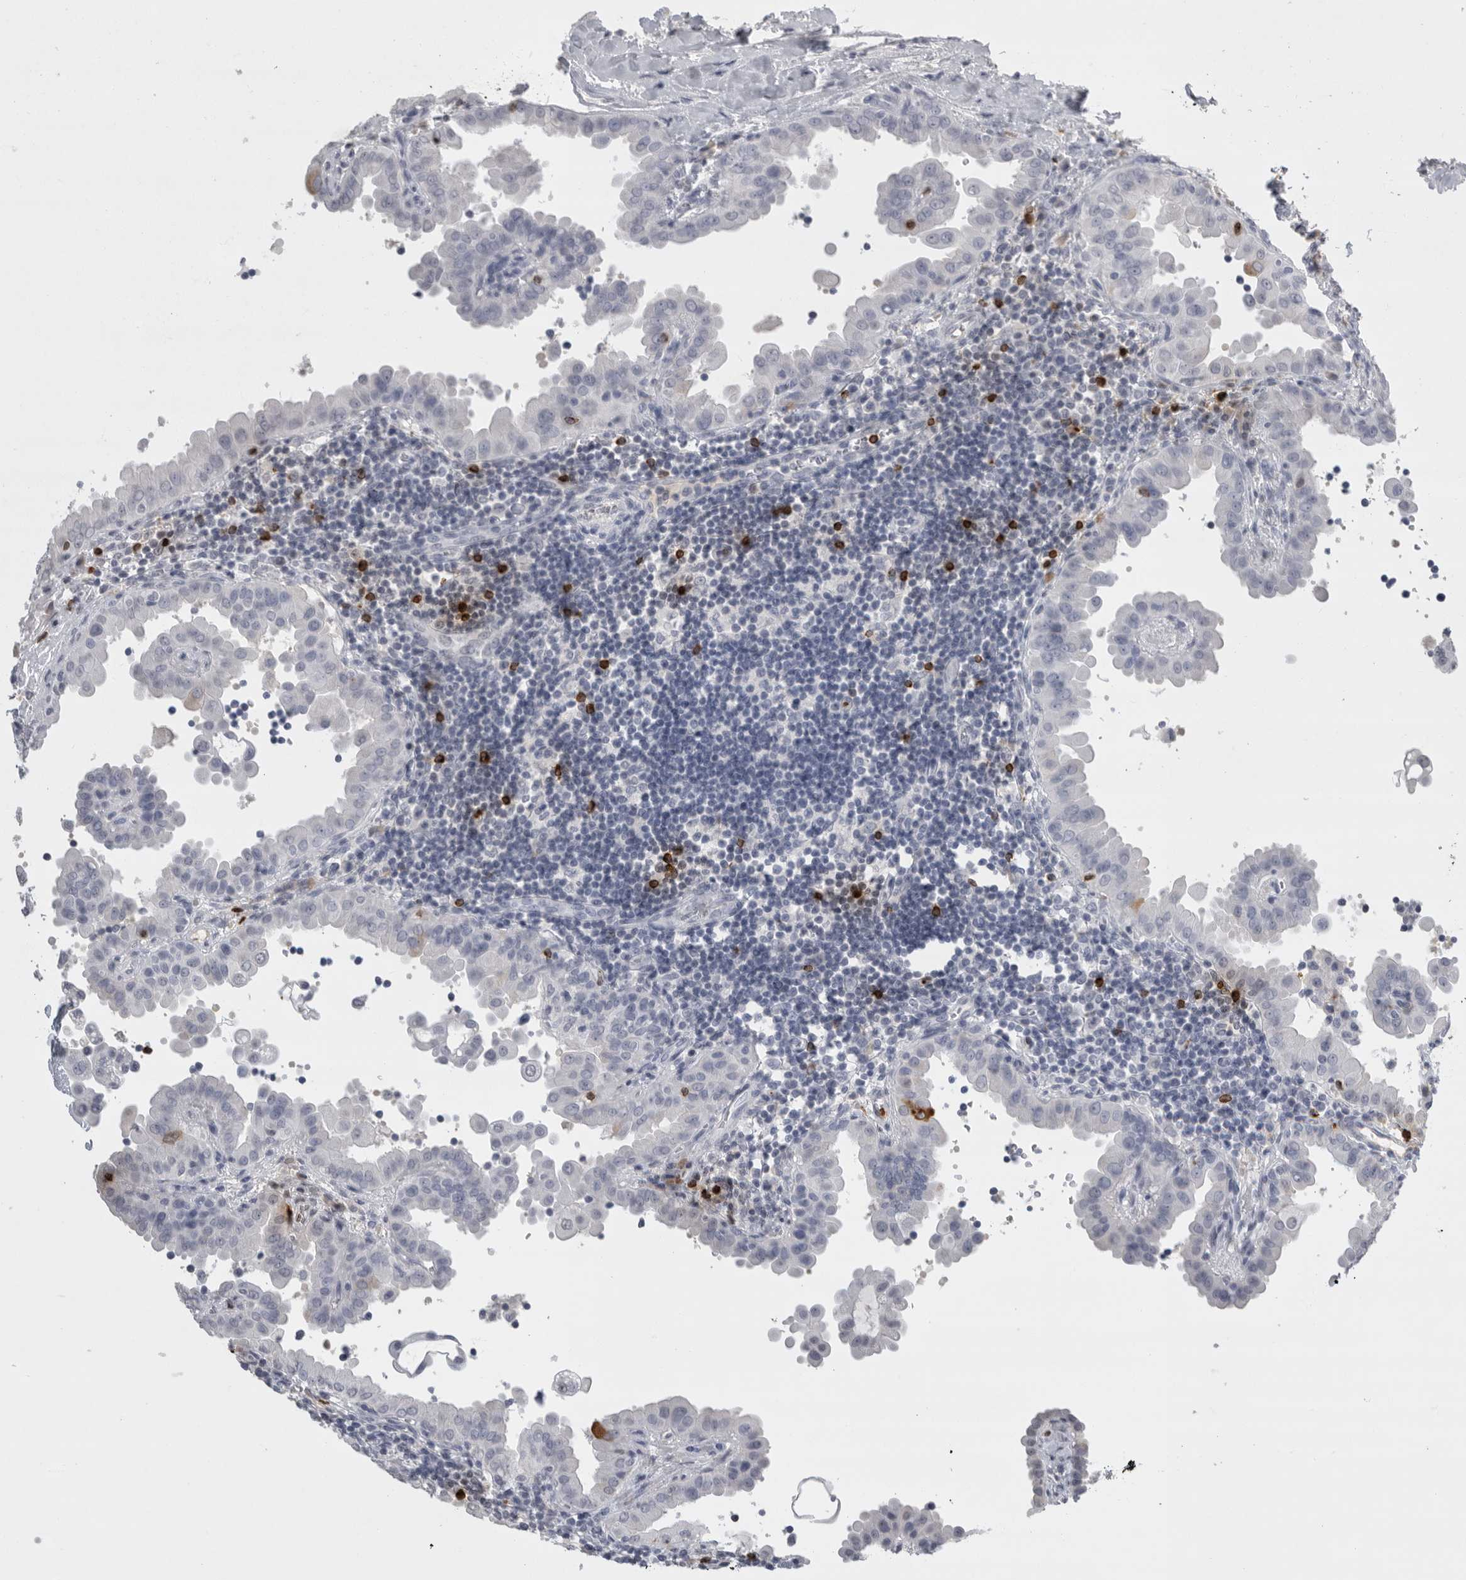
{"staining": {"intensity": "negative", "quantity": "none", "location": "none"}, "tissue": "thyroid cancer", "cell_type": "Tumor cells", "image_type": "cancer", "snomed": [{"axis": "morphology", "description": "Papillary adenocarcinoma, NOS"}, {"axis": "topography", "description": "Thyroid gland"}], "caption": "IHC of human thyroid cancer demonstrates no positivity in tumor cells.", "gene": "GNLY", "patient": {"sex": "male", "age": 33}}